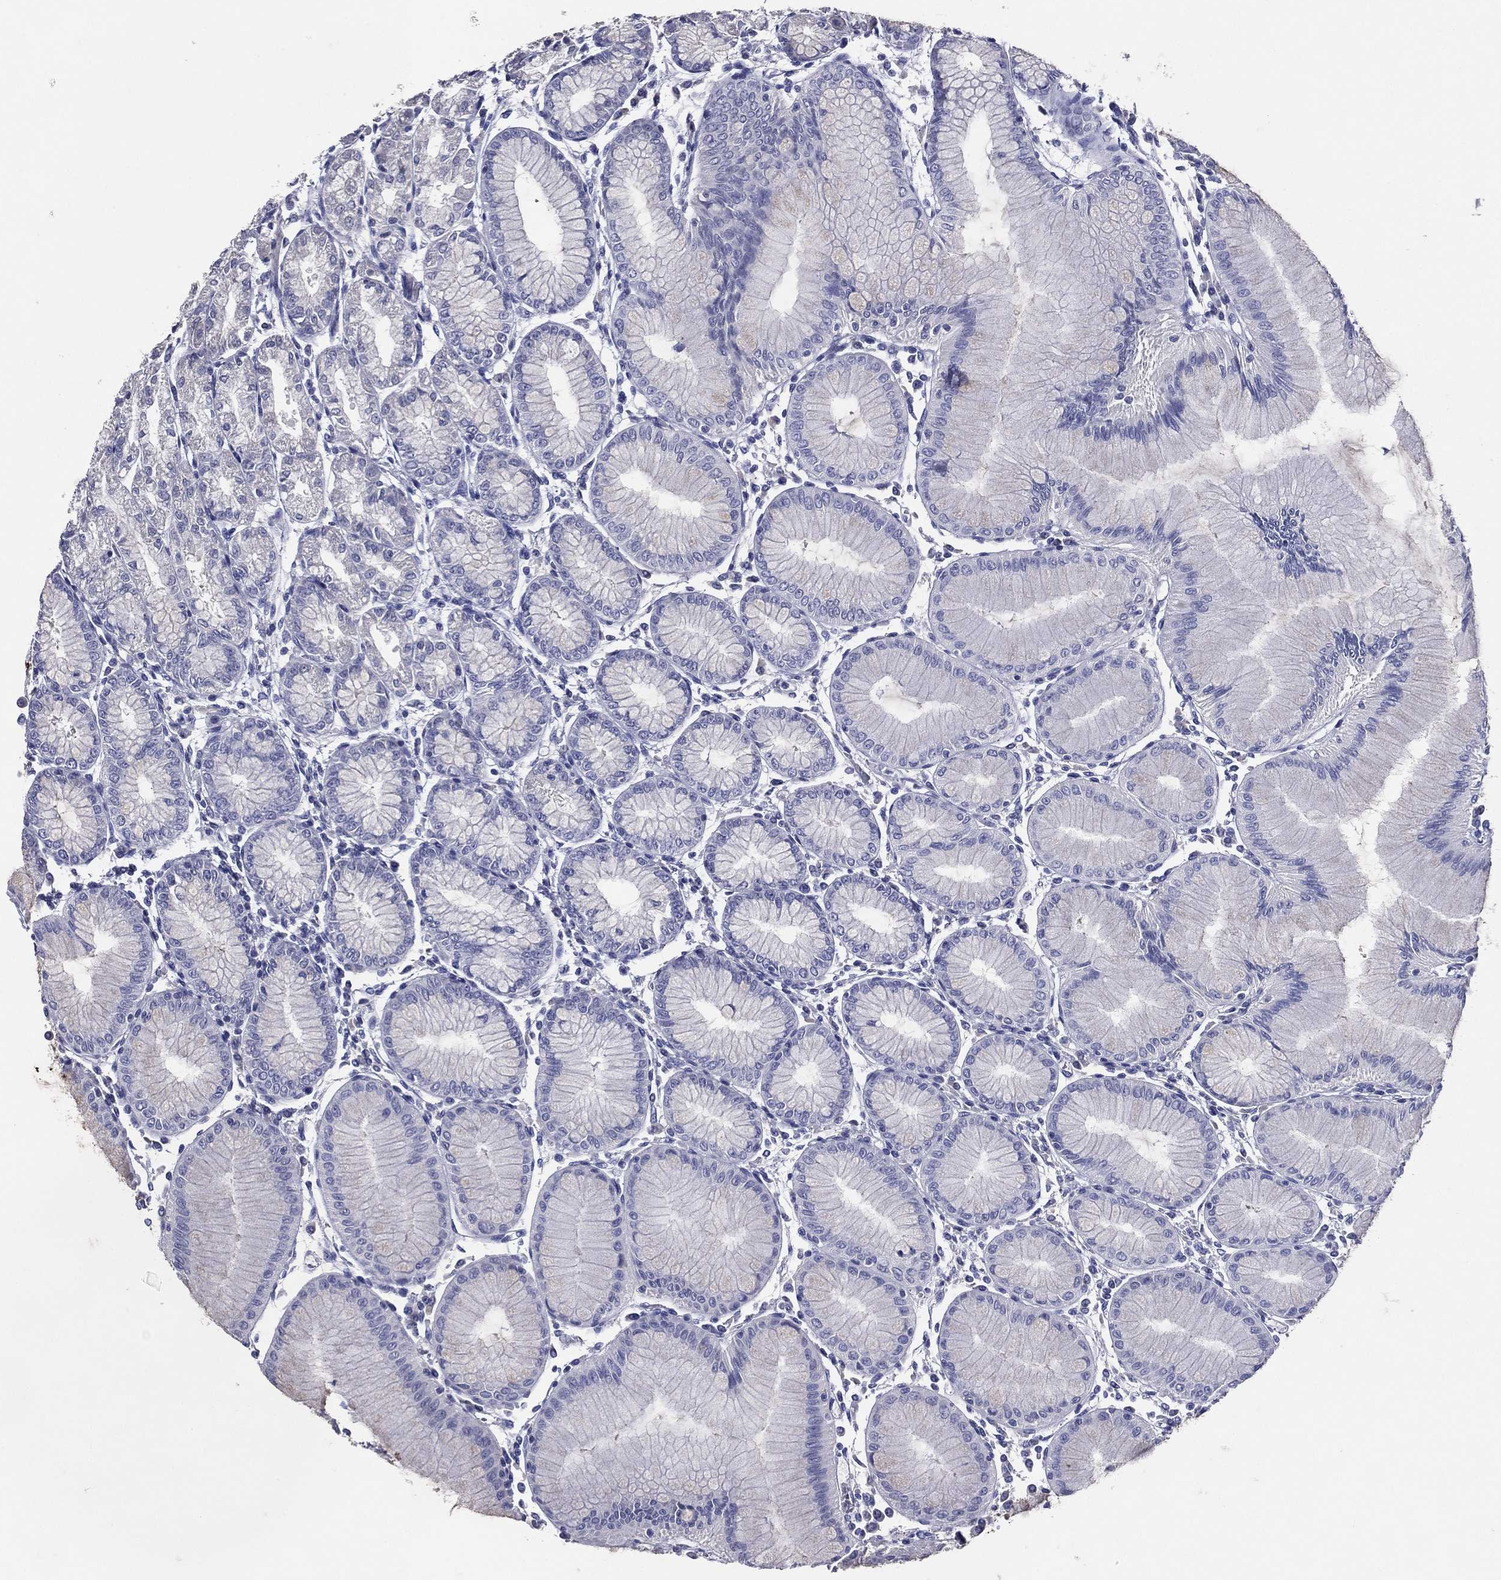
{"staining": {"intensity": "negative", "quantity": "none", "location": "none"}, "tissue": "stomach", "cell_type": "Glandular cells", "image_type": "normal", "snomed": [{"axis": "morphology", "description": "Normal tissue, NOS"}, {"axis": "topography", "description": "Stomach"}], "caption": "An immunohistochemistry image of unremarkable stomach is shown. There is no staining in glandular cells of stomach. The staining is performed using DAB brown chromogen with nuclei counter-stained in using hematoxylin.", "gene": "TGM1", "patient": {"sex": "female", "age": 57}}